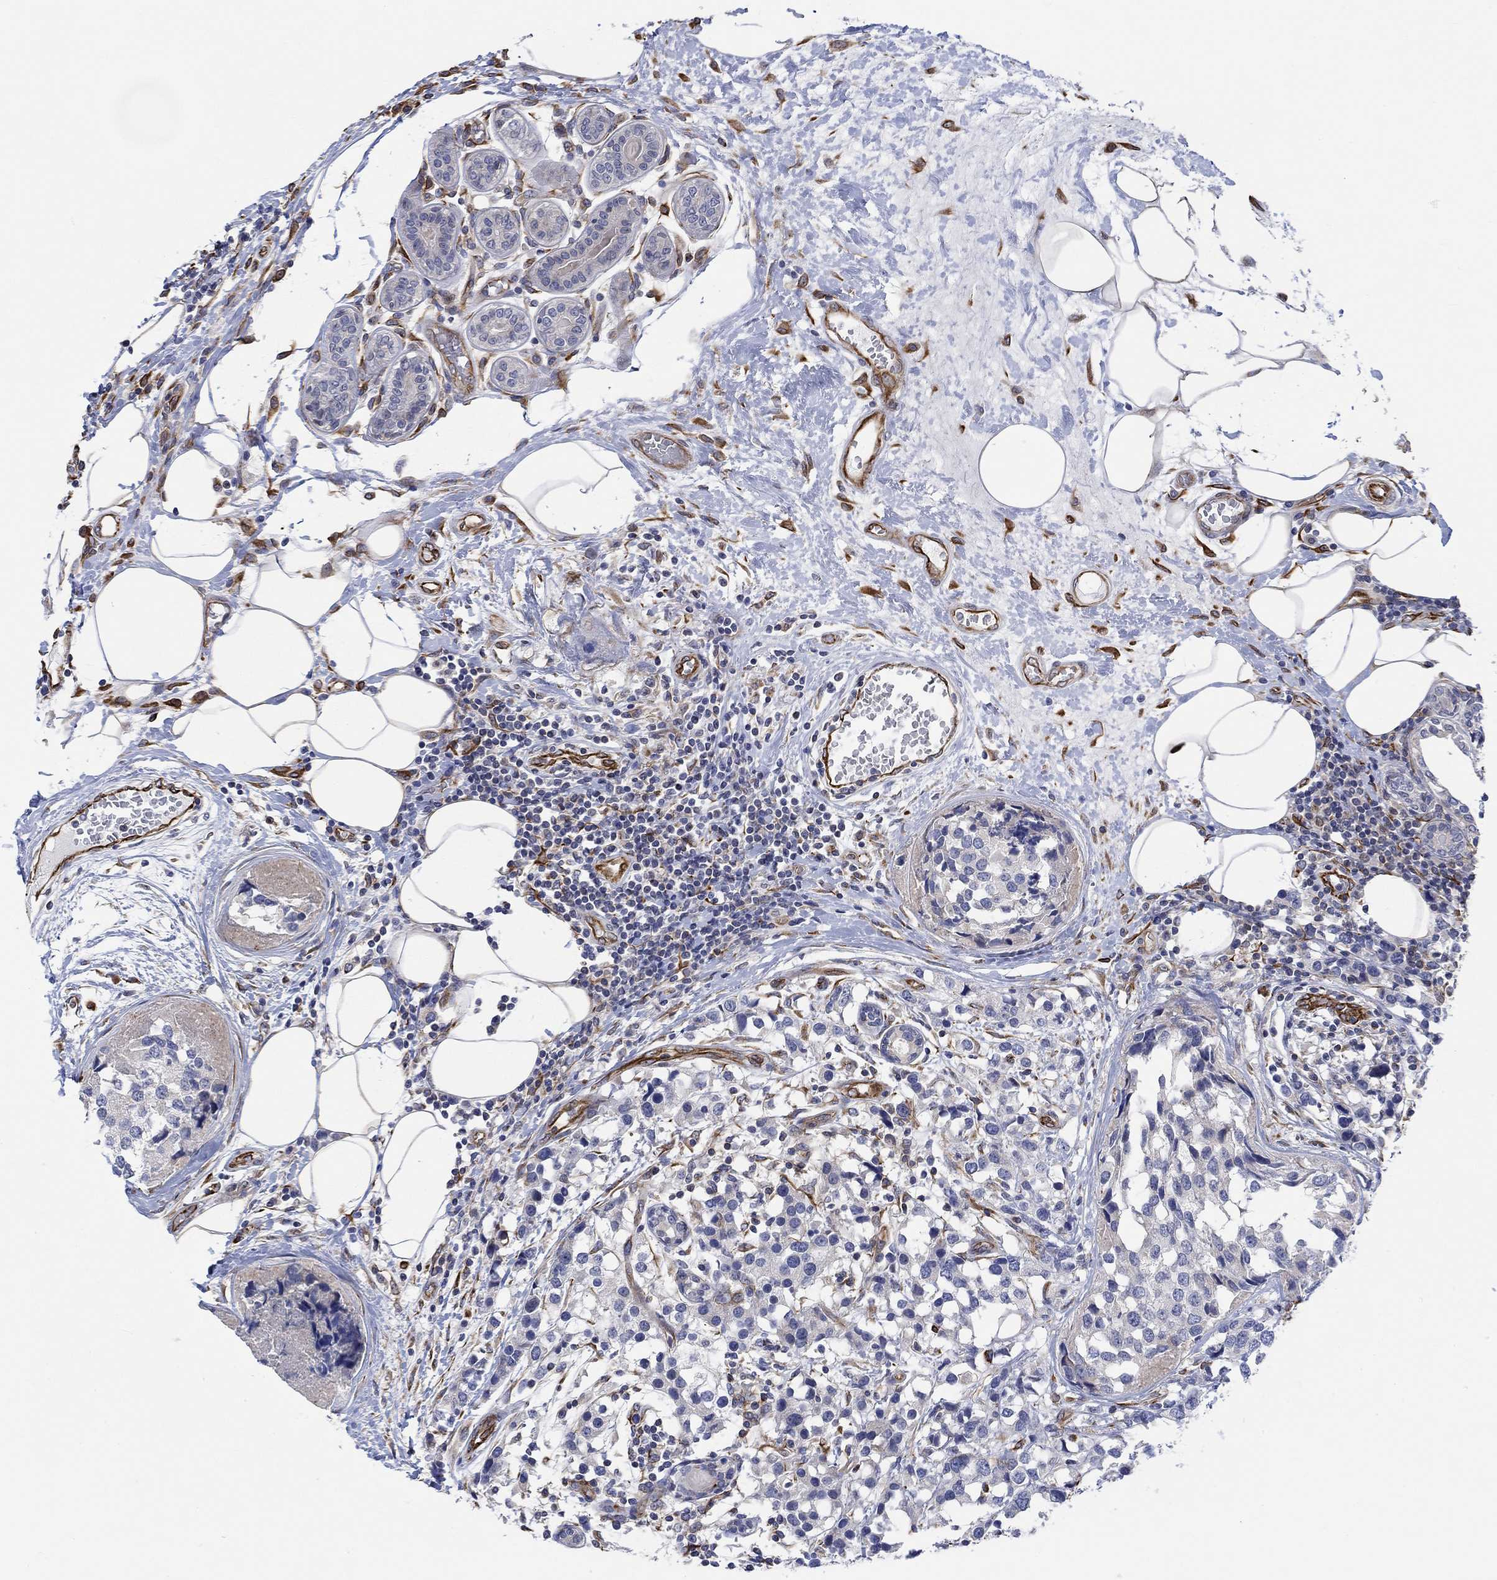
{"staining": {"intensity": "negative", "quantity": "none", "location": "none"}, "tissue": "breast cancer", "cell_type": "Tumor cells", "image_type": "cancer", "snomed": [{"axis": "morphology", "description": "Lobular carcinoma"}, {"axis": "topography", "description": "Breast"}], "caption": "Tumor cells are negative for brown protein staining in lobular carcinoma (breast). The staining is performed using DAB brown chromogen with nuclei counter-stained in using hematoxylin.", "gene": "CAMK1D", "patient": {"sex": "female", "age": 59}}